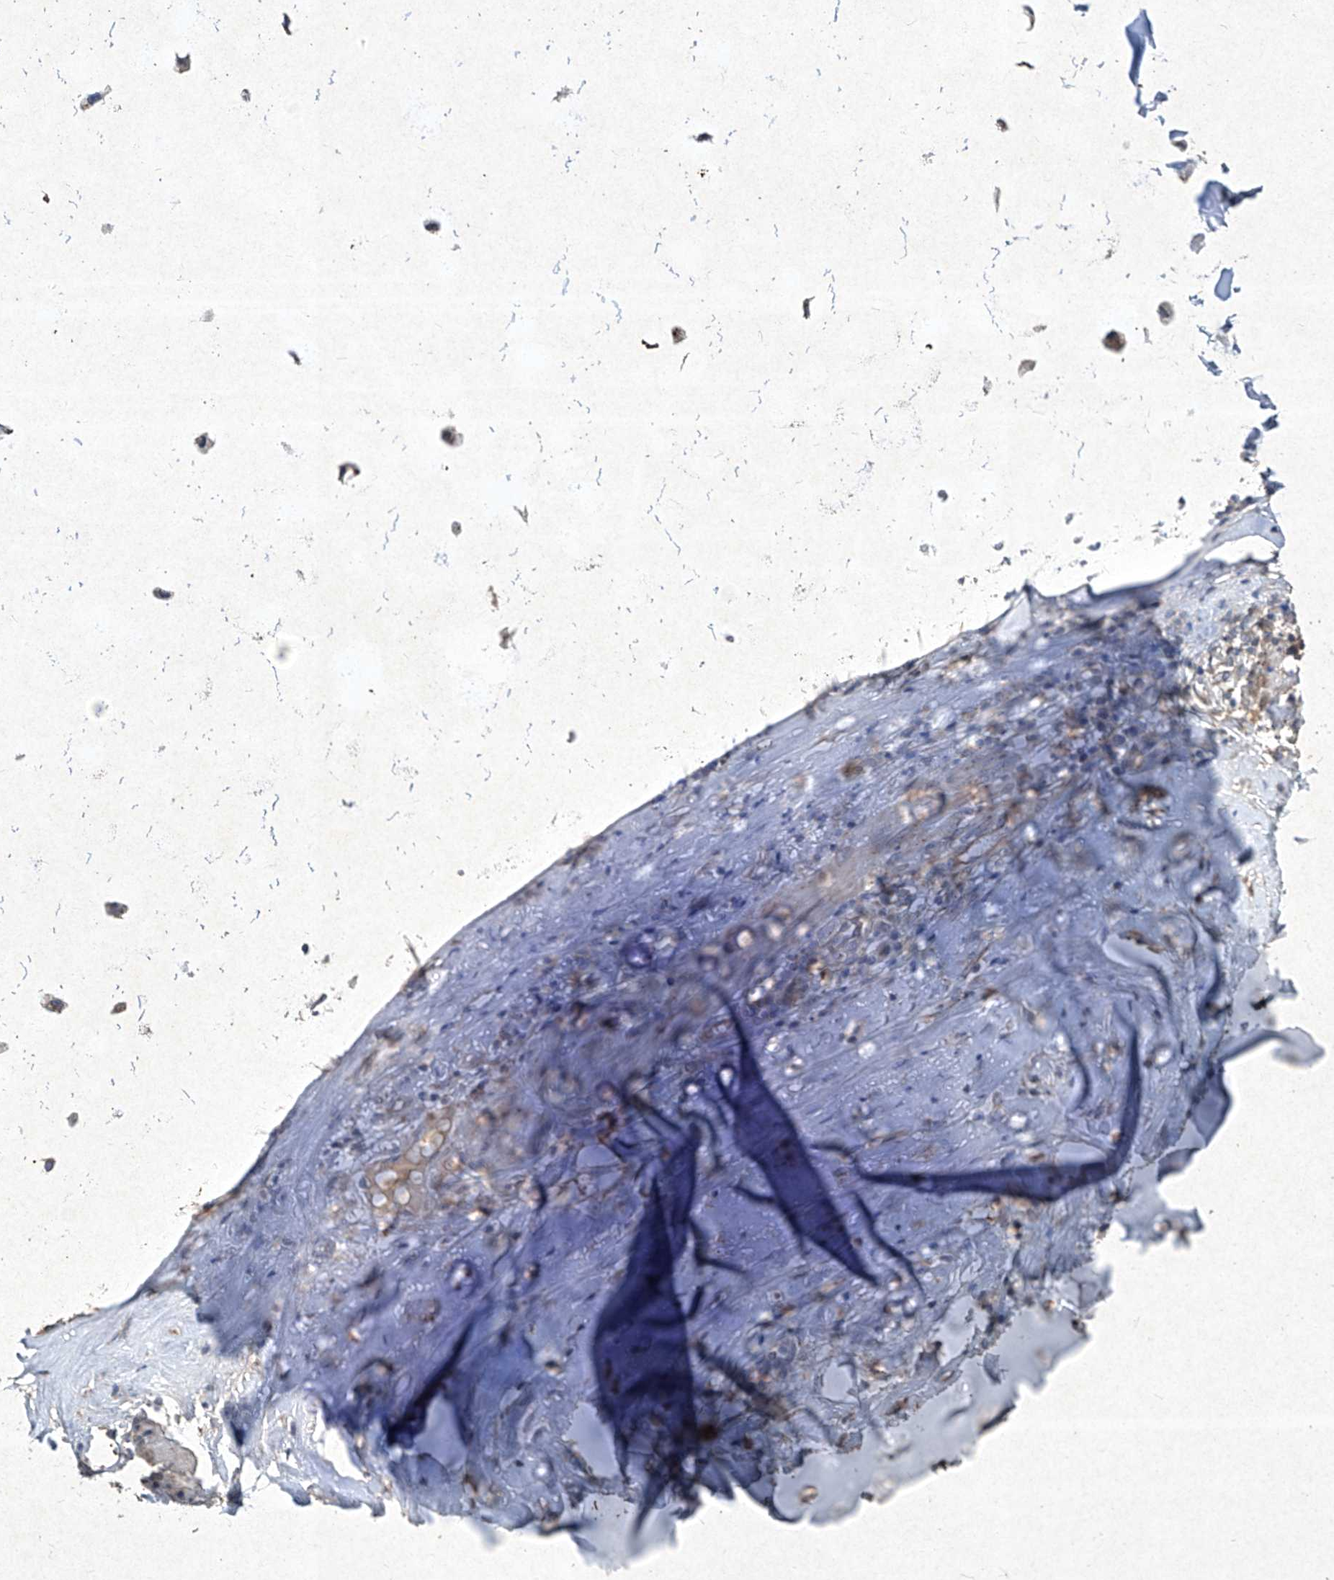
{"staining": {"intensity": "moderate", "quantity": "25%-75%", "location": "cytoplasmic/membranous"}, "tissue": "adipose tissue", "cell_type": "Adipocytes", "image_type": "normal", "snomed": [{"axis": "morphology", "description": "Normal tissue, NOS"}, {"axis": "morphology", "description": "Basal cell carcinoma"}, {"axis": "topography", "description": "Cartilage tissue"}, {"axis": "topography", "description": "Nasopharynx"}, {"axis": "topography", "description": "Oral tissue"}], "caption": "Immunohistochemical staining of normal human adipose tissue displays medium levels of moderate cytoplasmic/membranous positivity in about 25%-75% of adipocytes. Nuclei are stained in blue.", "gene": "MED16", "patient": {"sex": "female", "age": 77}}